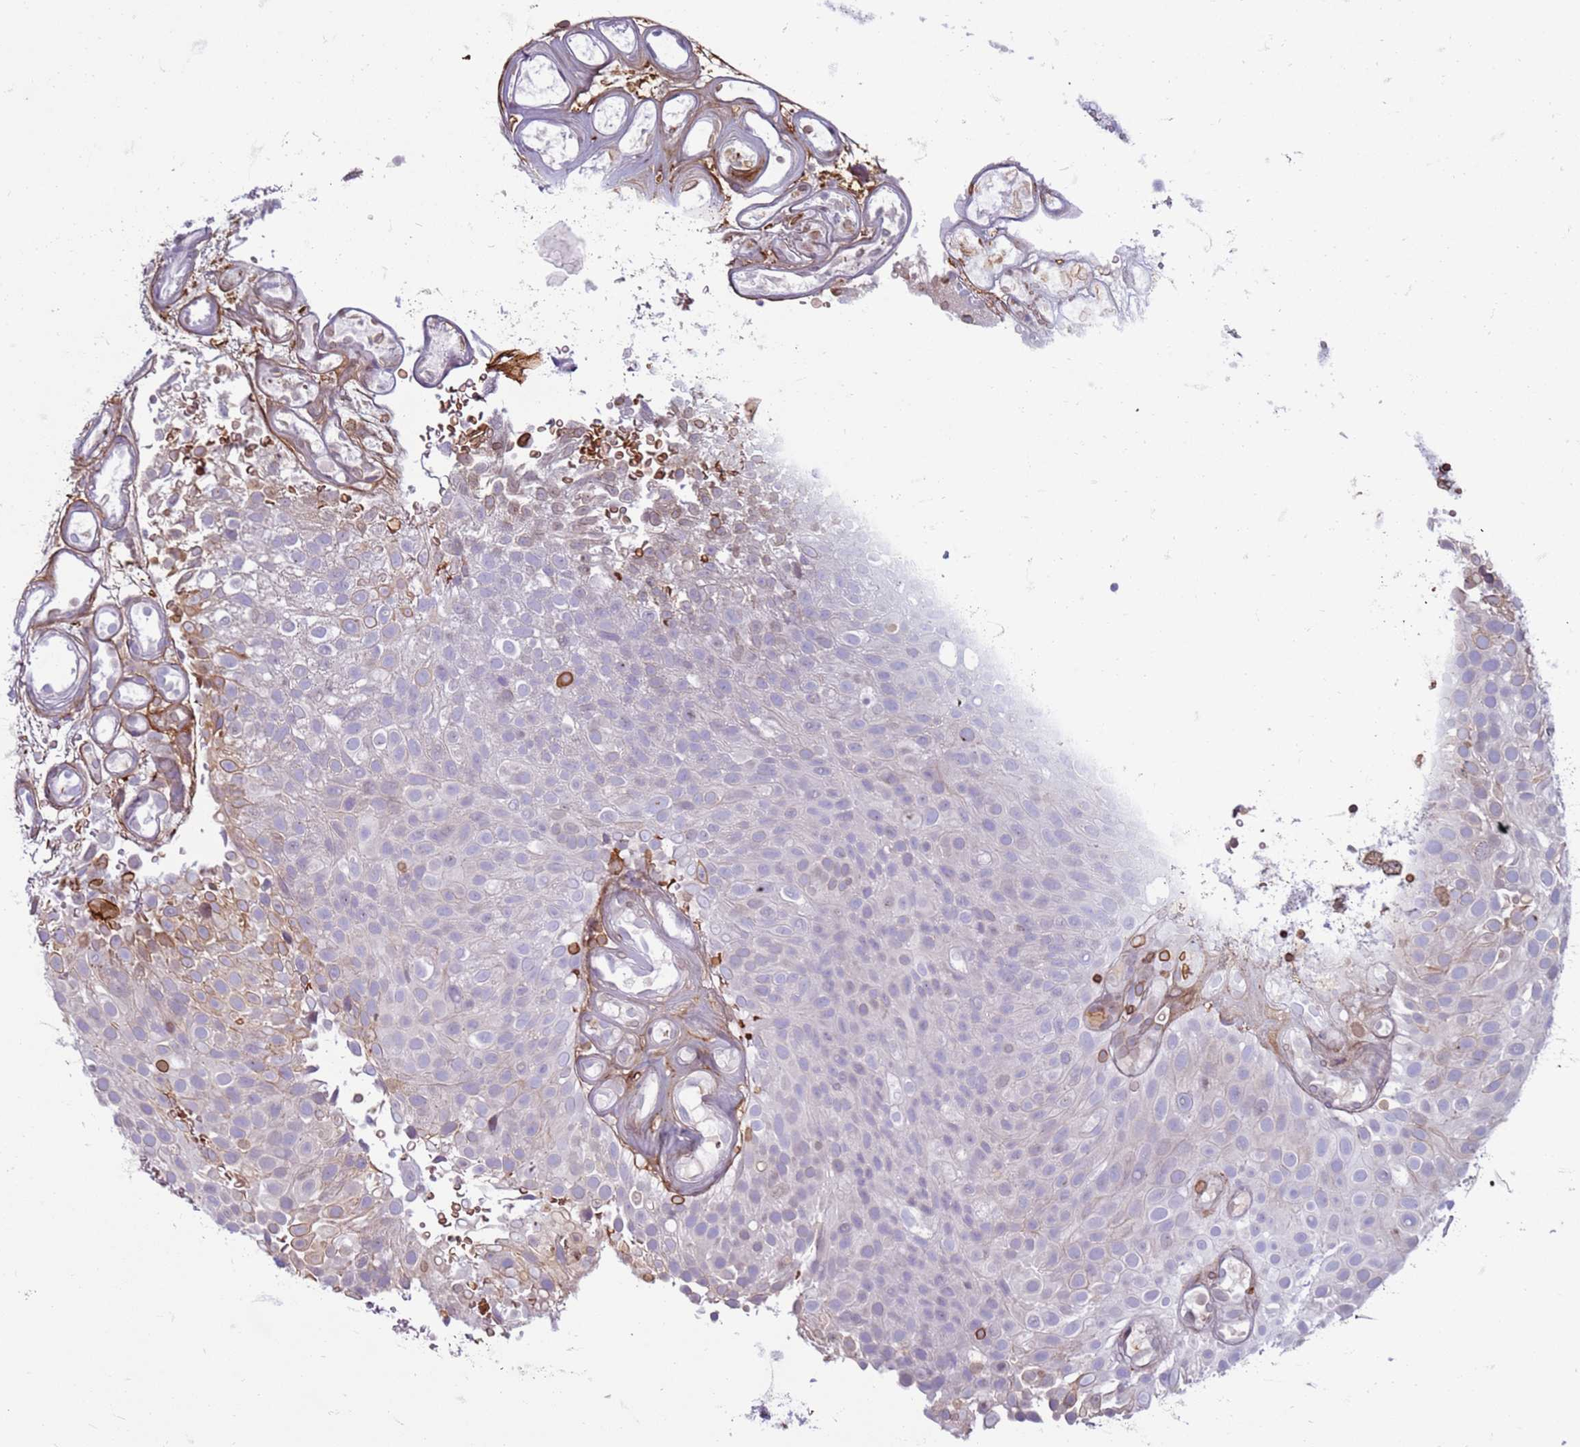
{"staining": {"intensity": "weak", "quantity": "<25%", "location": "cytoplasmic/membranous,nuclear"}, "tissue": "urothelial cancer", "cell_type": "Tumor cells", "image_type": "cancer", "snomed": [{"axis": "morphology", "description": "Urothelial carcinoma, Low grade"}, {"axis": "topography", "description": "Urinary bladder"}], "caption": "Immunohistochemistry photomicrograph of urothelial cancer stained for a protein (brown), which reveals no positivity in tumor cells.", "gene": "METTL25B", "patient": {"sex": "male", "age": 78}}